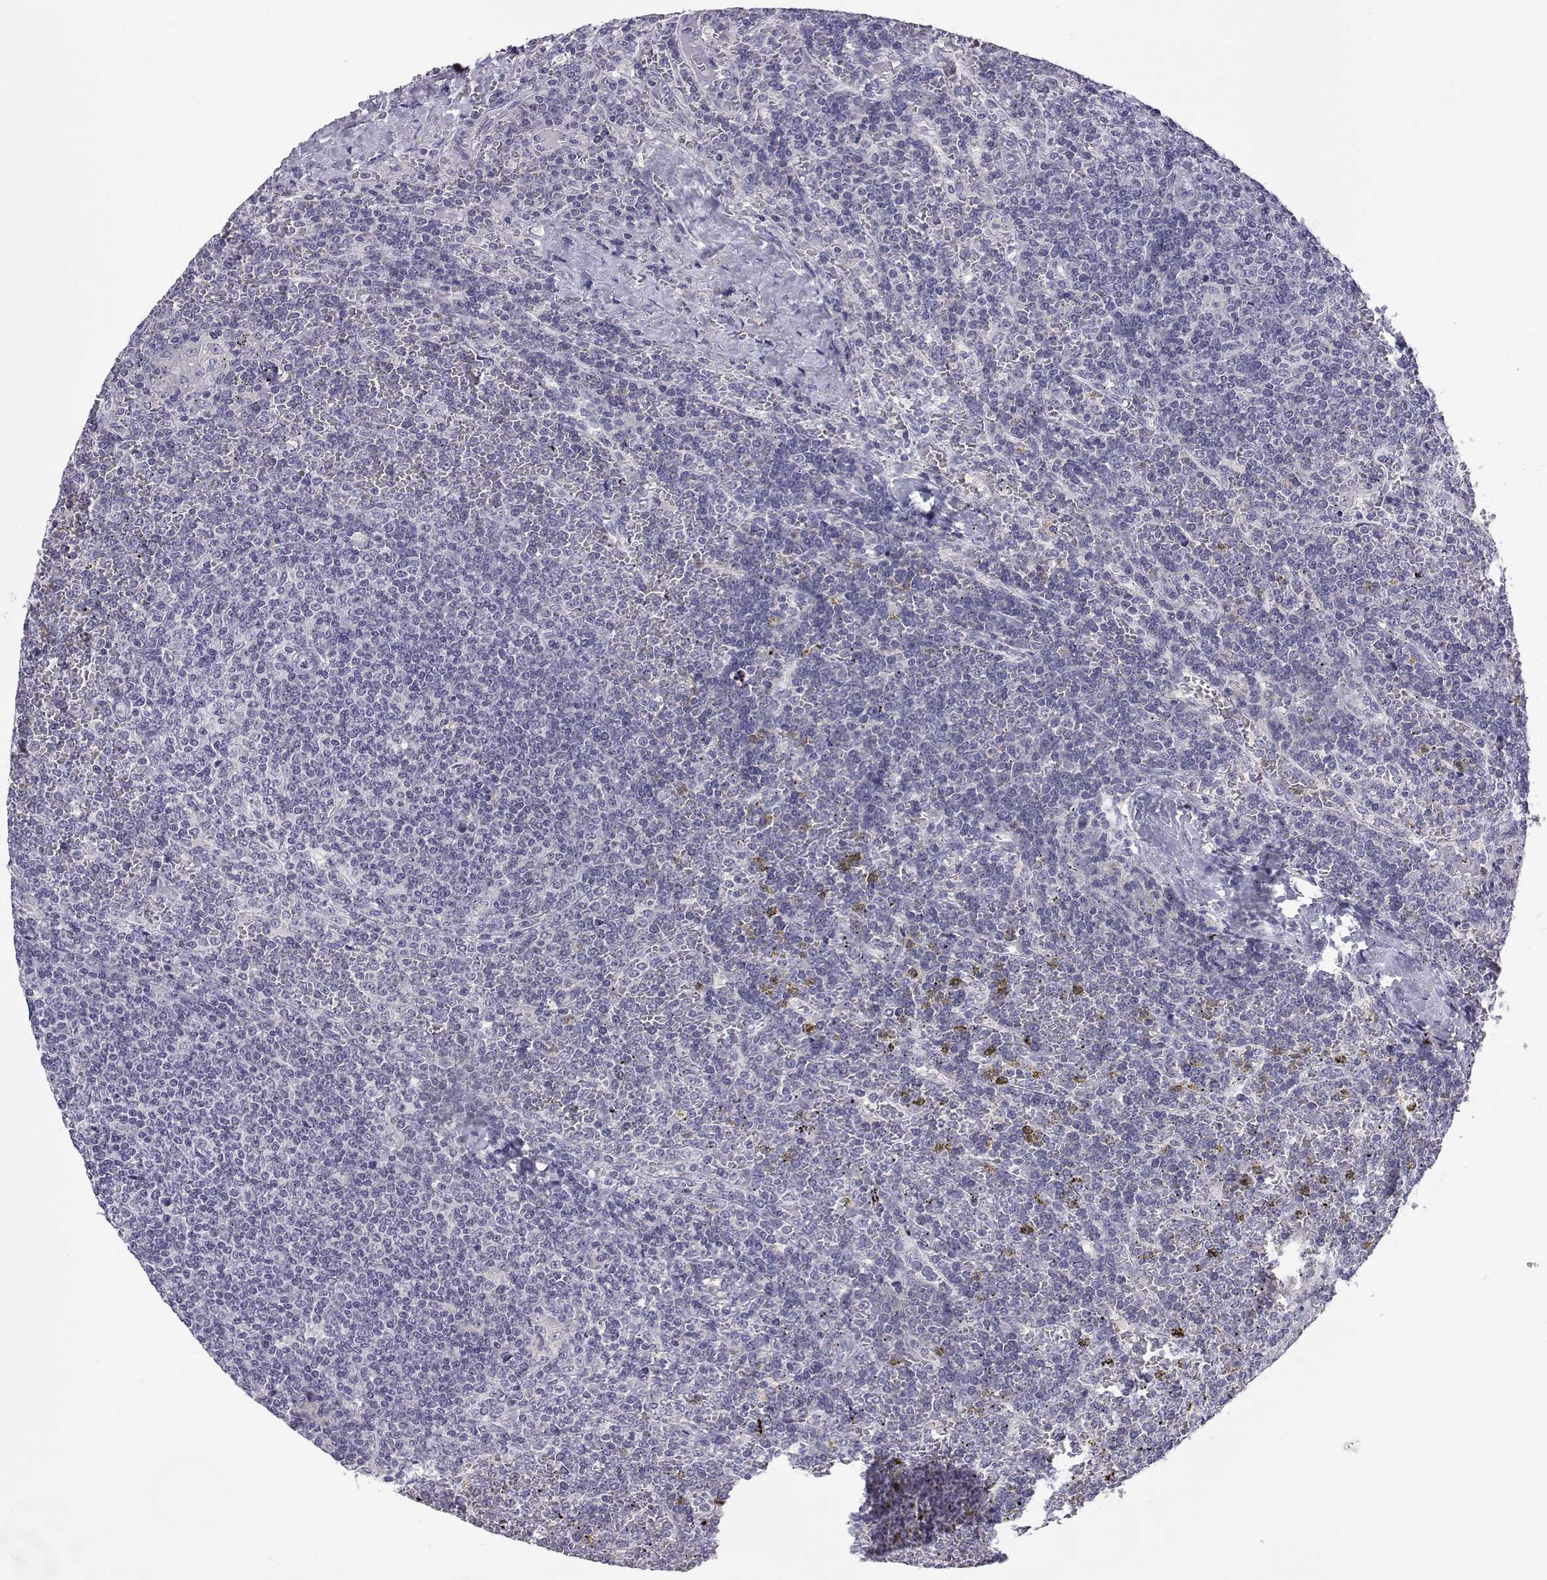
{"staining": {"intensity": "negative", "quantity": "none", "location": "none"}, "tissue": "lymphoma", "cell_type": "Tumor cells", "image_type": "cancer", "snomed": [{"axis": "morphology", "description": "Malignant lymphoma, non-Hodgkin's type, Low grade"}, {"axis": "topography", "description": "Spleen"}], "caption": "Tumor cells show no significant expression in low-grade malignant lymphoma, non-Hodgkin's type.", "gene": "SLC6A3", "patient": {"sex": "female", "age": 19}}